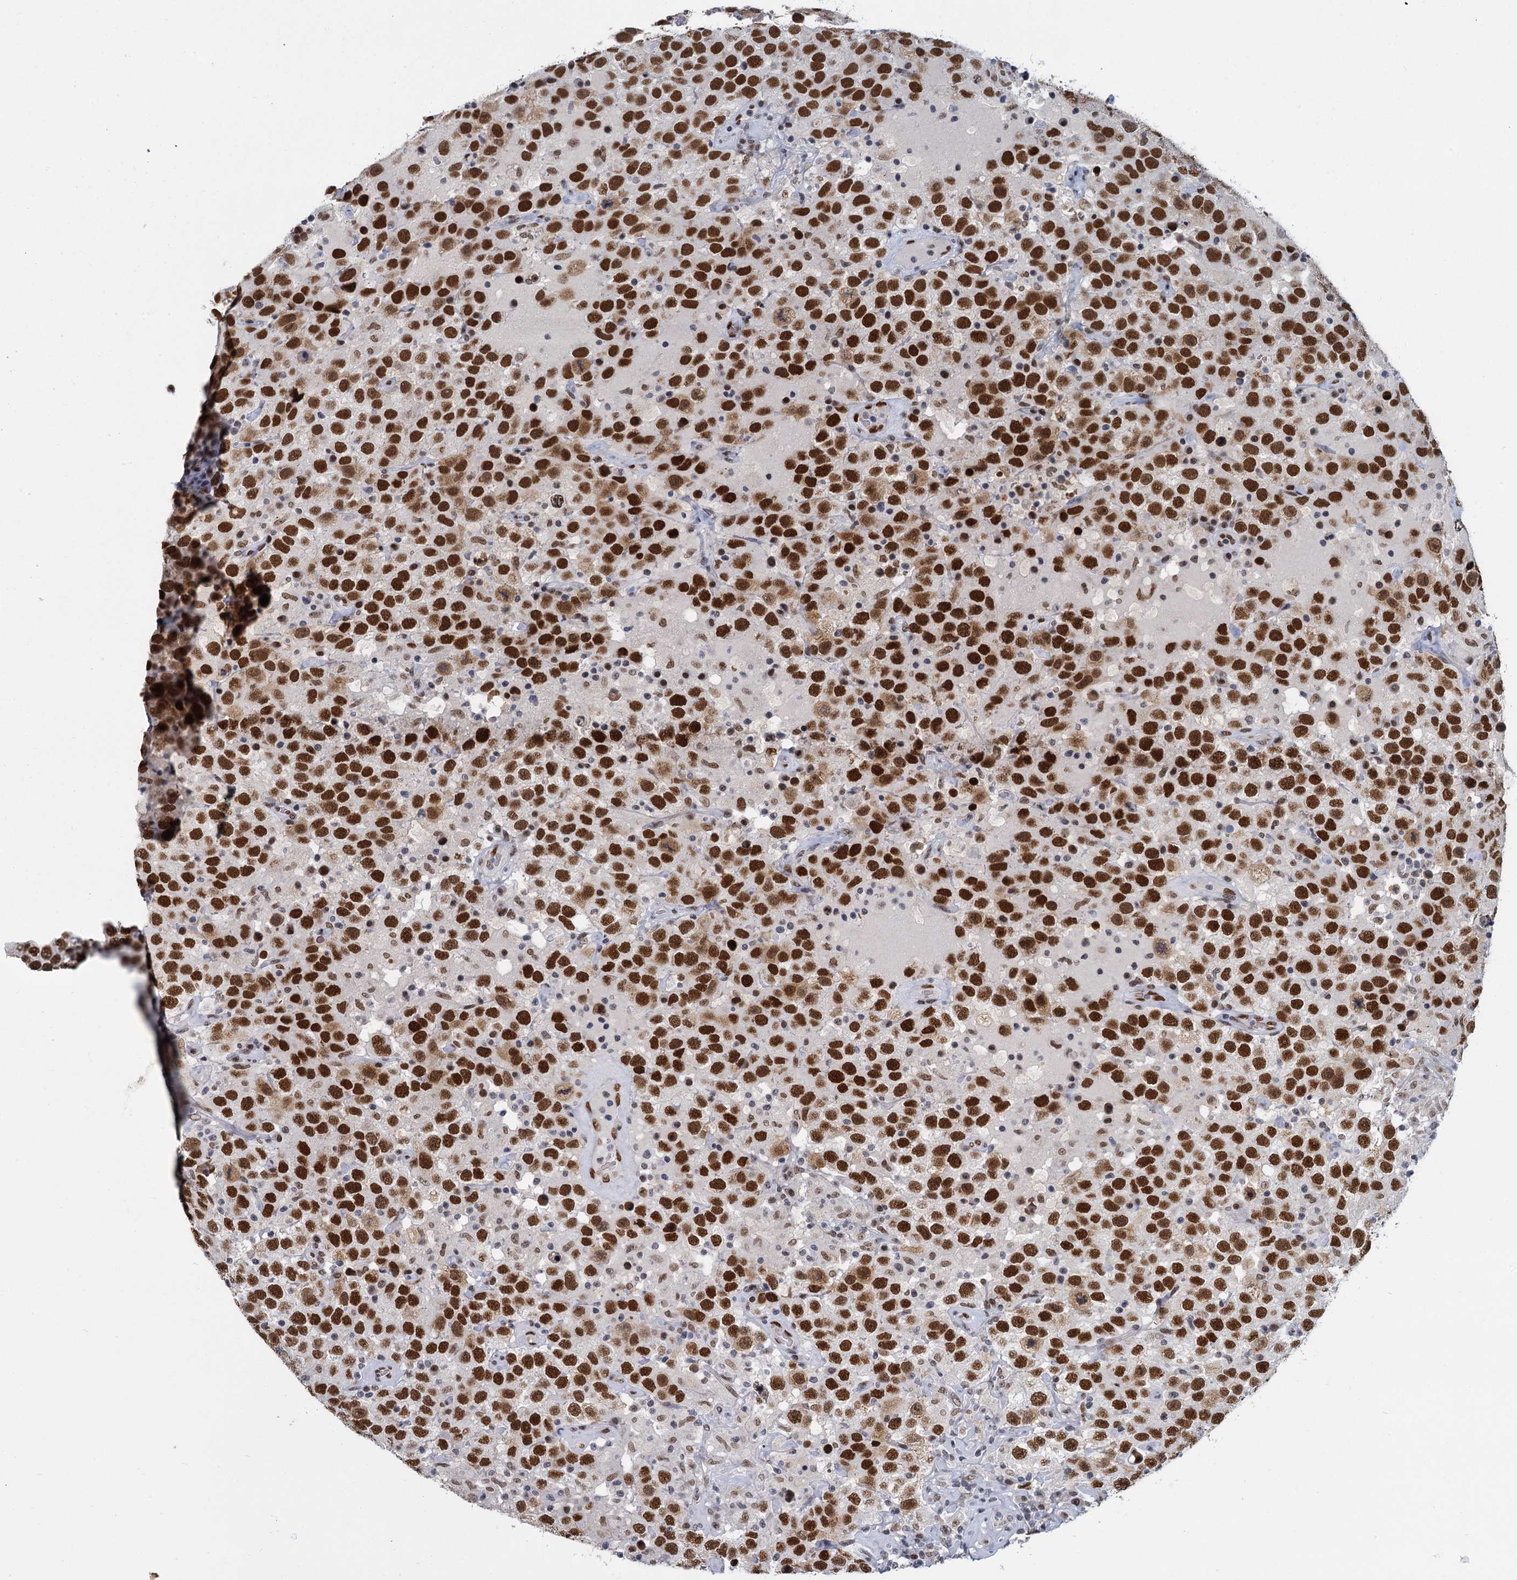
{"staining": {"intensity": "strong", "quantity": ">75%", "location": "nuclear"}, "tissue": "testis cancer", "cell_type": "Tumor cells", "image_type": "cancer", "snomed": [{"axis": "morphology", "description": "Seminoma, NOS"}, {"axis": "topography", "description": "Testis"}], "caption": "Protein analysis of testis cancer (seminoma) tissue reveals strong nuclear positivity in approximately >75% of tumor cells.", "gene": "RPRD1A", "patient": {"sex": "male", "age": 41}}